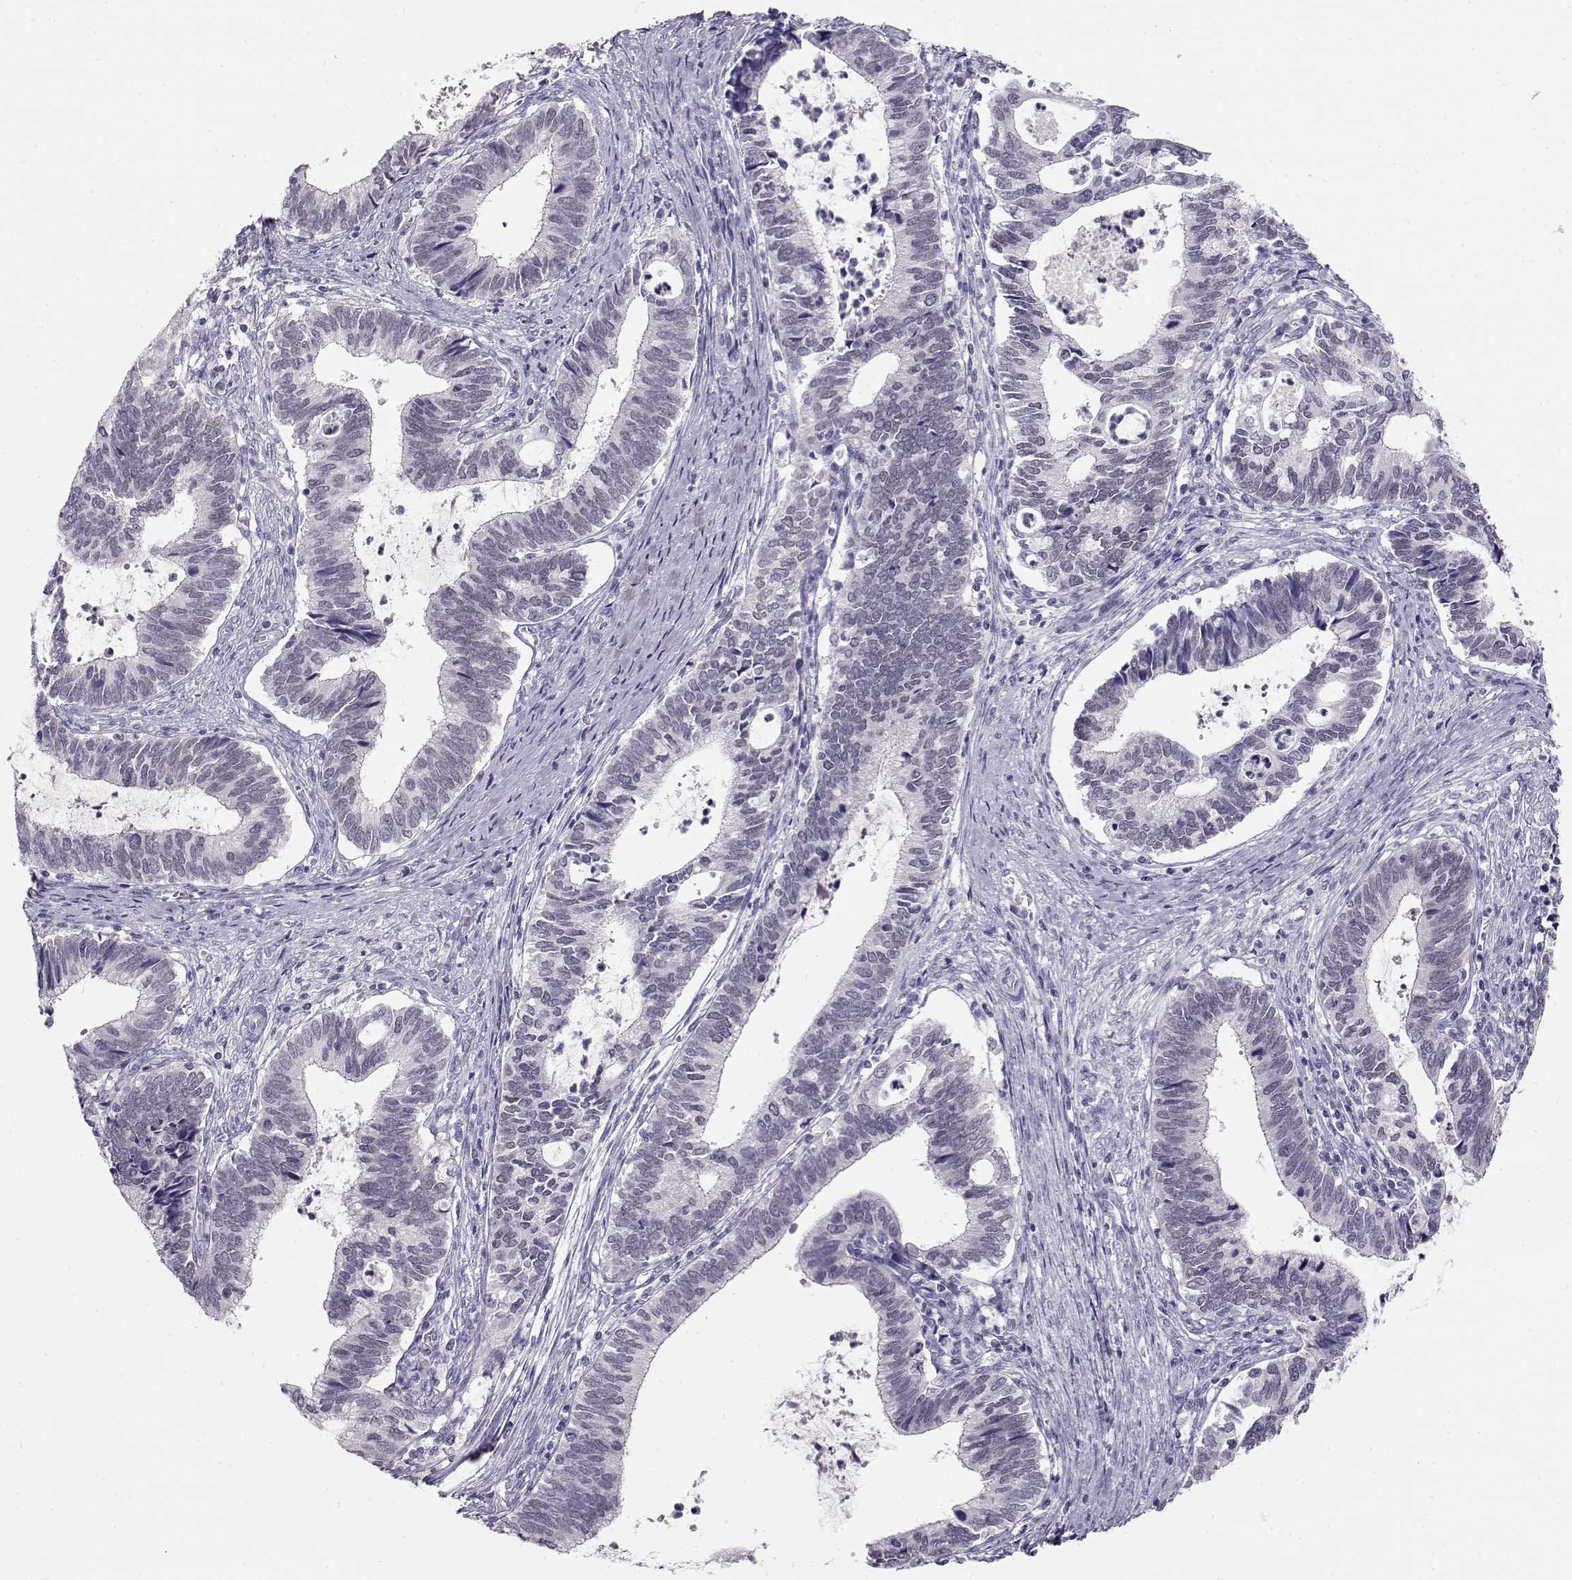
{"staining": {"intensity": "negative", "quantity": "none", "location": "none"}, "tissue": "cervical cancer", "cell_type": "Tumor cells", "image_type": "cancer", "snomed": [{"axis": "morphology", "description": "Adenocarcinoma, NOS"}, {"axis": "topography", "description": "Cervix"}], "caption": "Immunohistochemistry histopathology image of neoplastic tissue: human cervical adenocarcinoma stained with DAB demonstrates no significant protein expression in tumor cells.", "gene": "OPN5", "patient": {"sex": "female", "age": 42}}